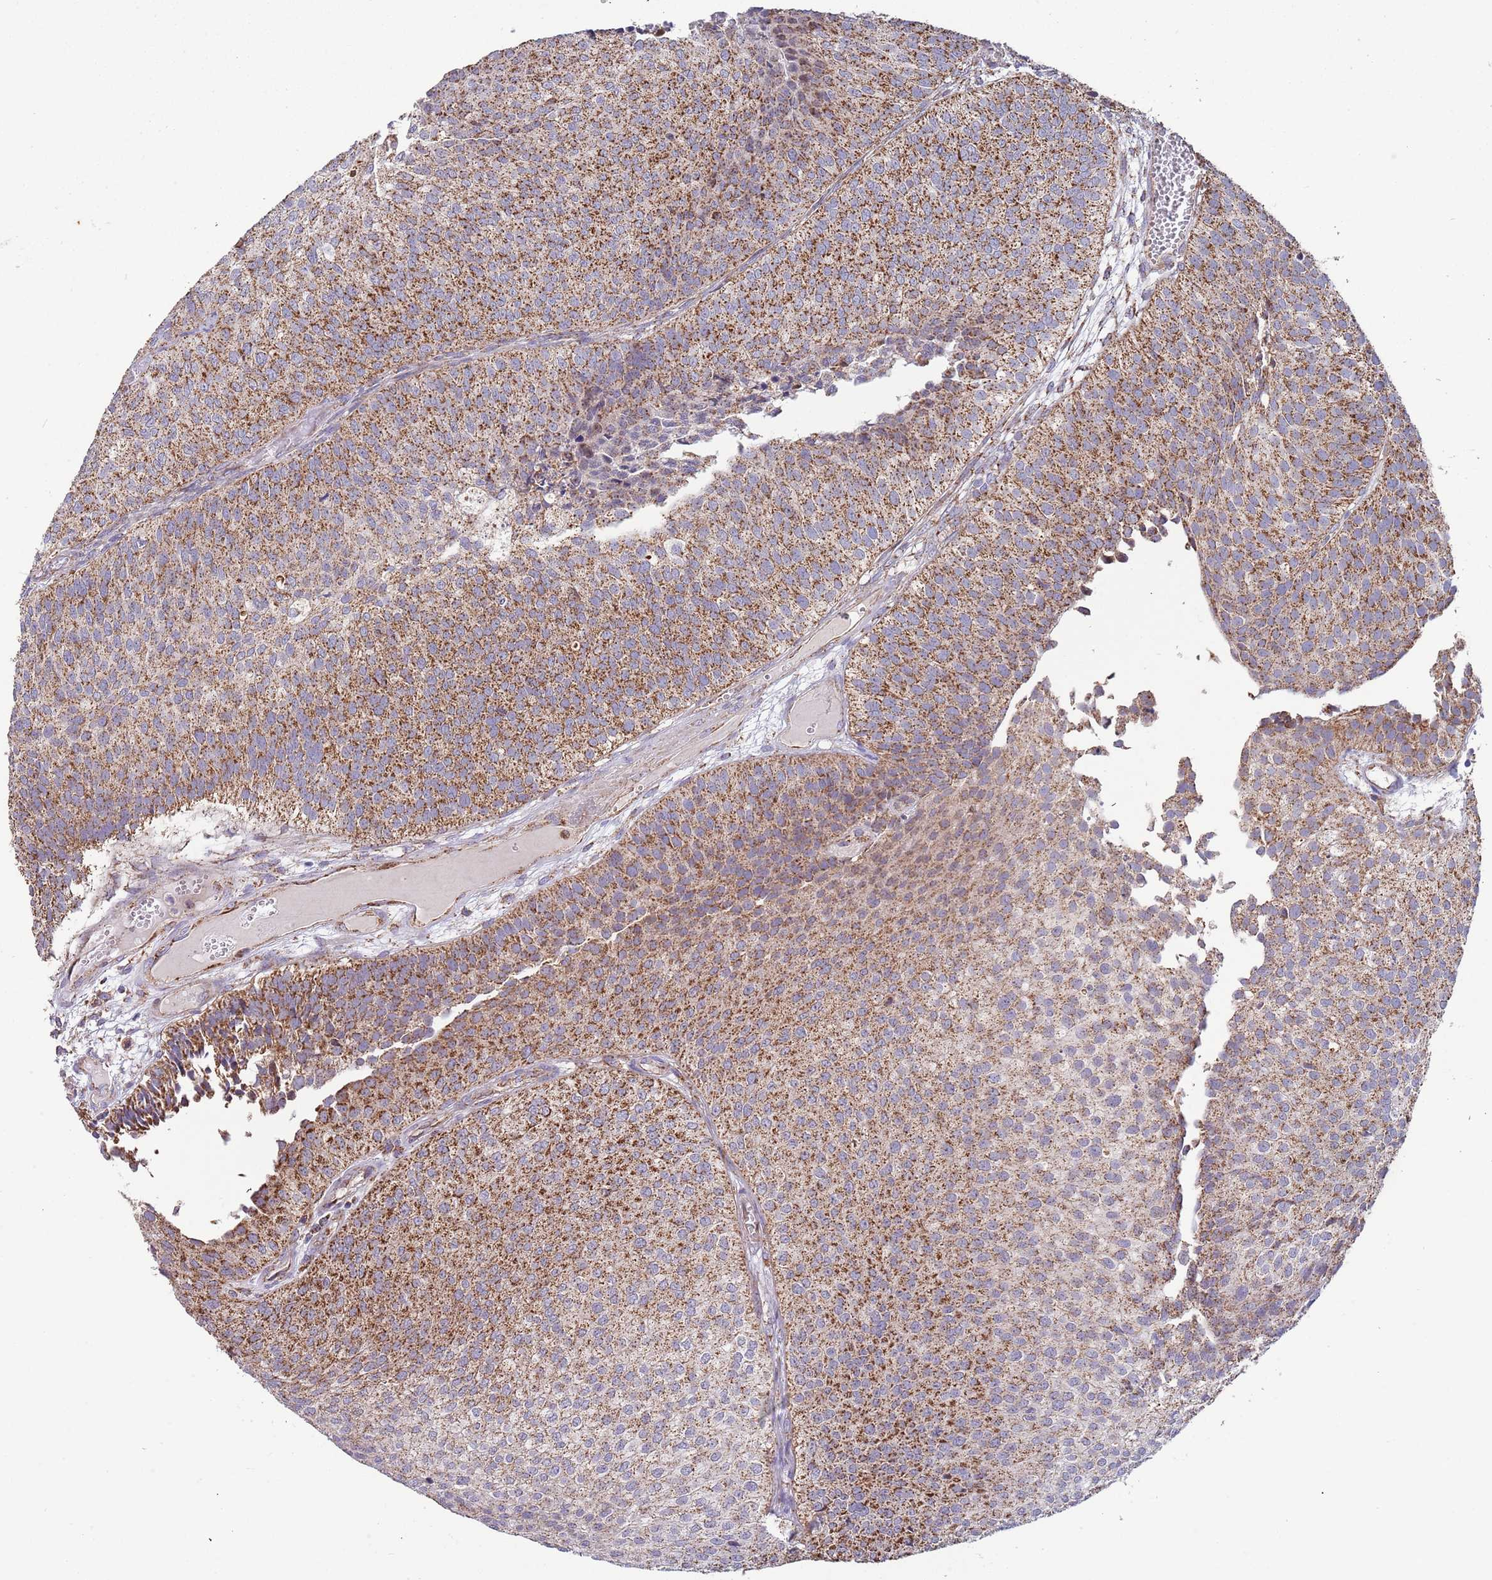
{"staining": {"intensity": "strong", "quantity": "25%-75%", "location": "cytoplasmic/membranous"}, "tissue": "urothelial cancer", "cell_type": "Tumor cells", "image_type": "cancer", "snomed": [{"axis": "morphology", "description": "Urothelial carcinoma, Low grade"}, {"axis": "topography", "description": "Urinary bladder"}], "caption": "Protein staining shows strong cytoplasmic/membranous staining in about 25%-75% of tumor cells in low-grade urothelial carcinoma.", "gene": "VPS16", "patient": {"sex": "male", "age": 84}}